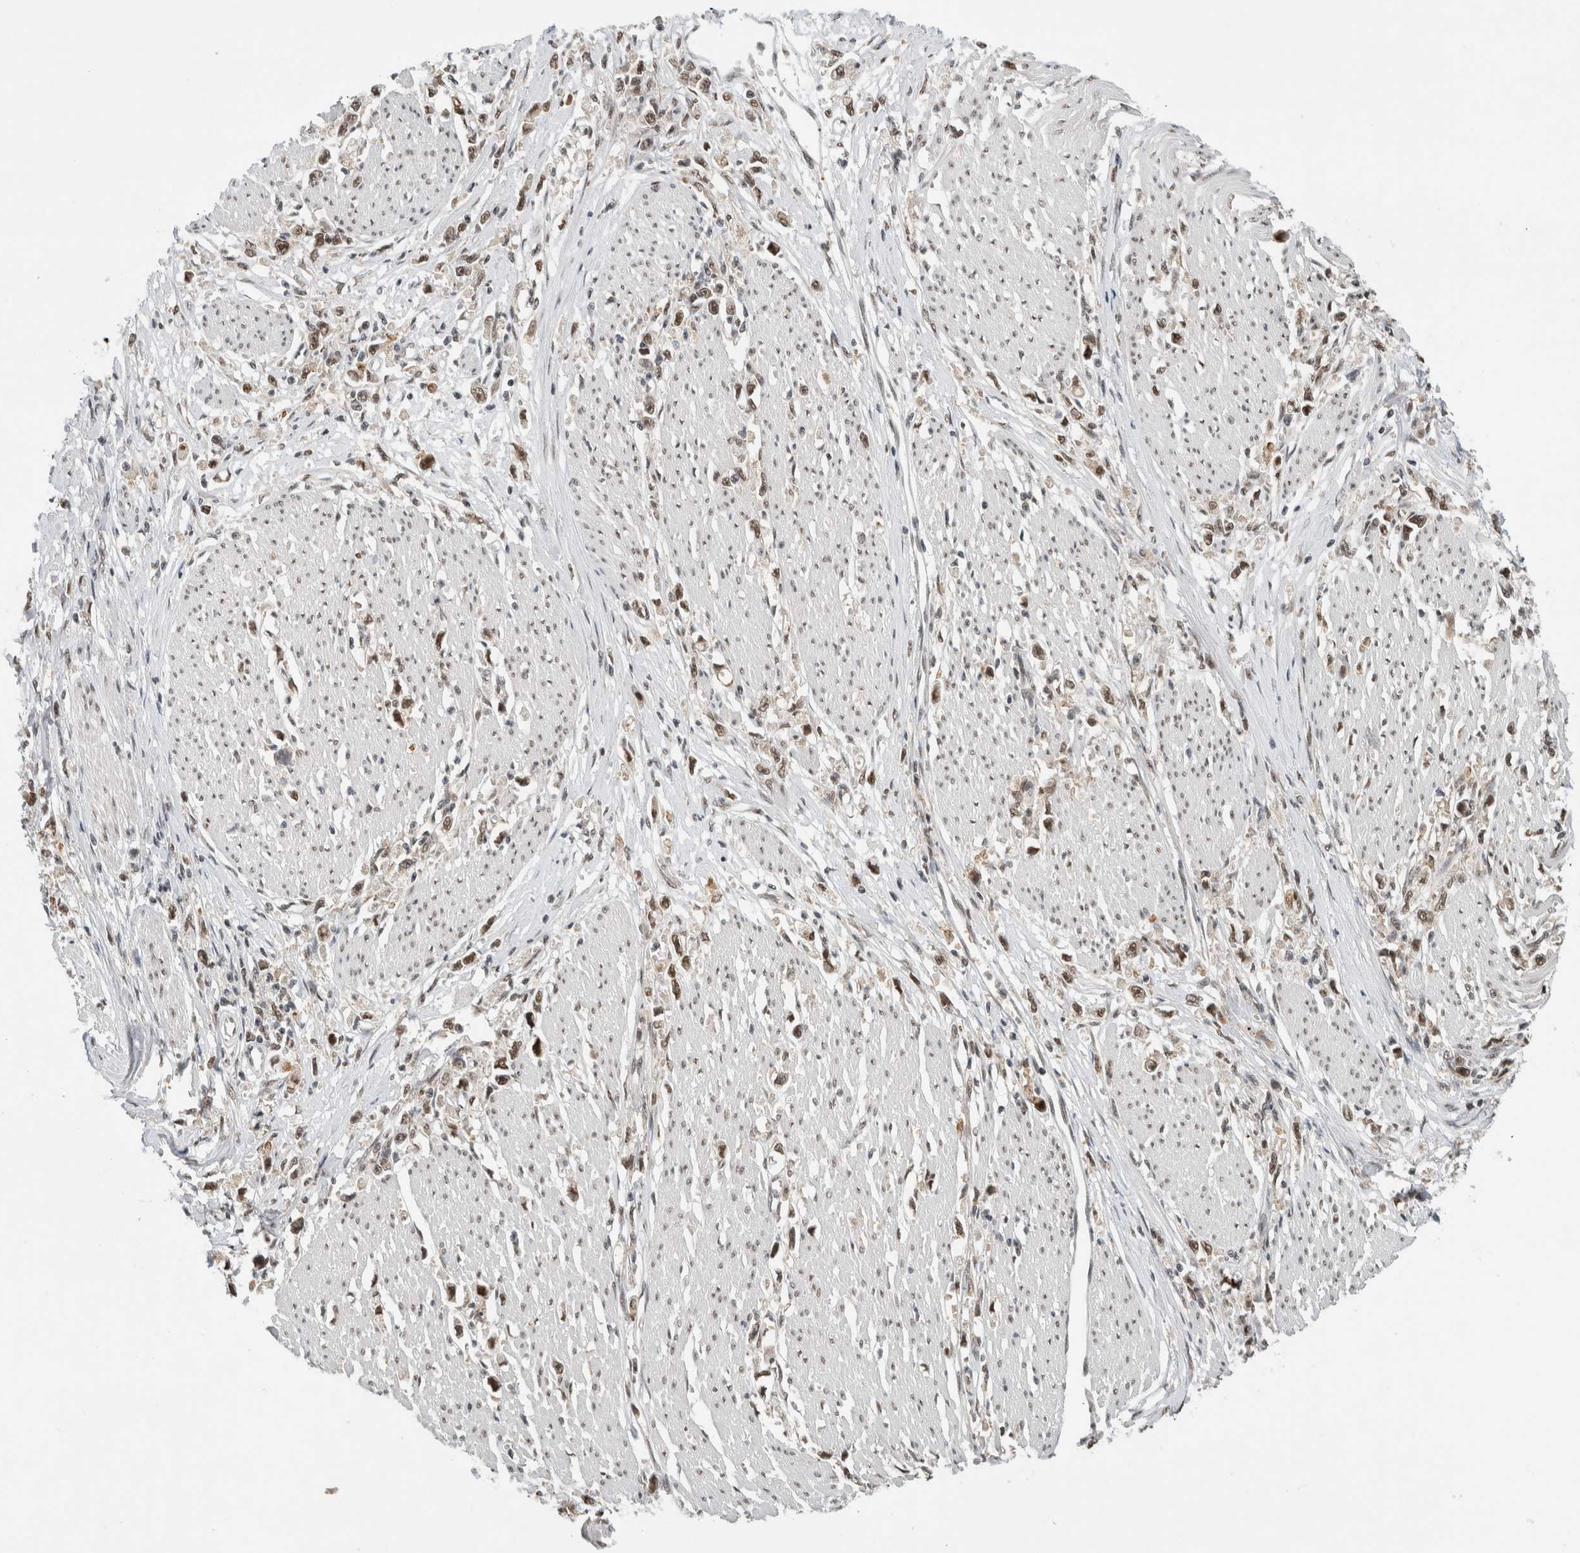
{"staining": {"intensity": "moderate", "quantity": ">75%", "location": "nuclear"}, "tissue": "stomach cancer", "cell_type": "Tumor cells", "image_type": "cancer", "snomed": [{"axis": "morphology", "description": "Adenocarcinoma, NOS"}, {"axis": "topography", "description": "Stomach"}], "caption": "Tumor cells exhibit medium levels of moderate nuclear positivity in approximately >75% of cells in stomach cancer (adenocarcinoma).", "gene": "NCAPG2", "patient": {"sex": "female", "age": 59}}